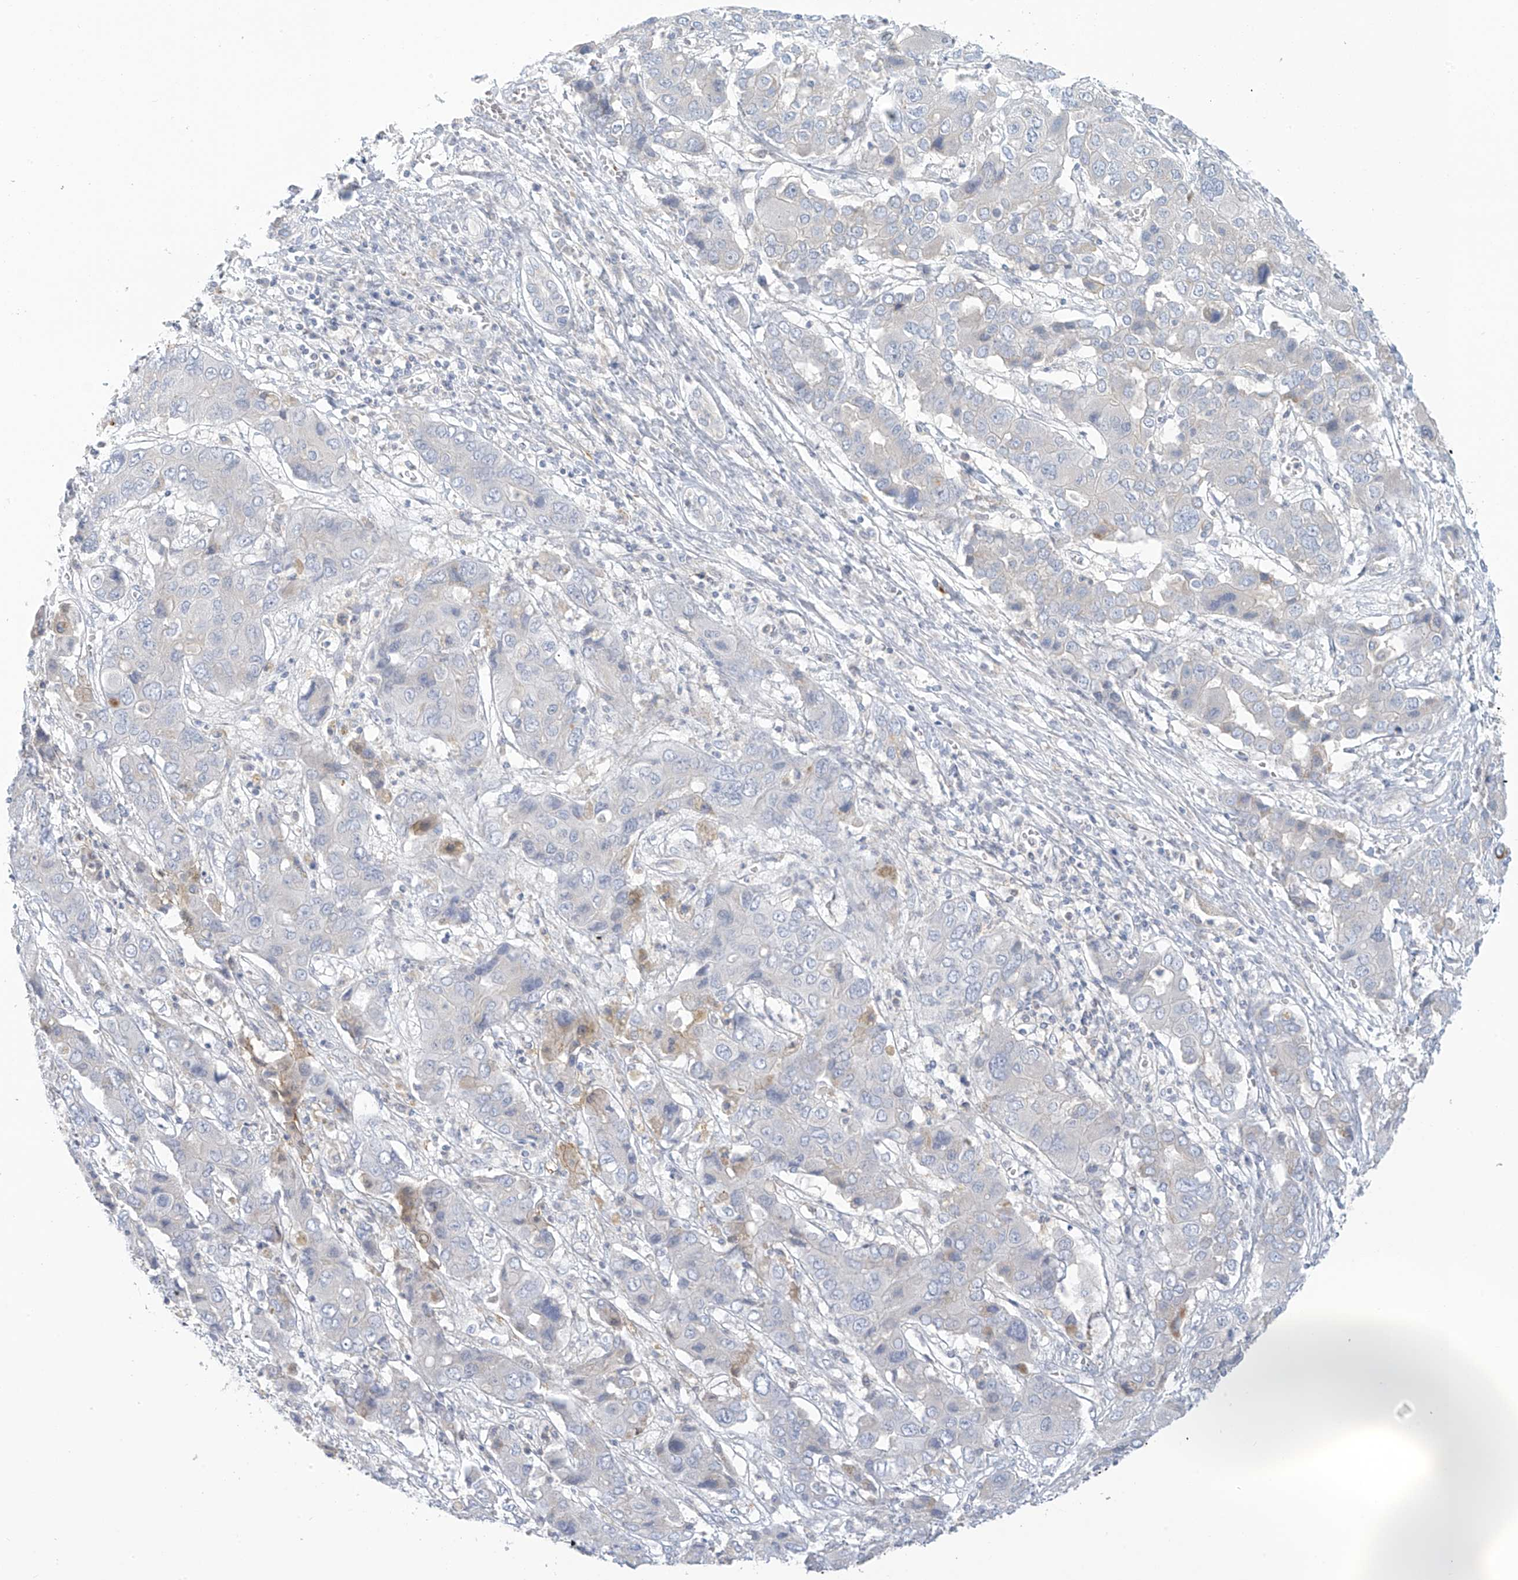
{"staining": {"intensity": "negative", "quantity": "none", "location": "none"}, "tissue": "liver cancer", "cell_type": "Tumor cells", "image_type": "cancer", "snomed": [{"axis": "morphology", "description": "Cholangiocarcinoma"}, {"axis": "topography", "description": "Liver"}], "caption": "The immunohistochemistry (IHC) image has no significant expression in tumor cells of liver cancer tissue.", "gene": "SLC6A12", "patient": {"sex": "male", "age": 67}}